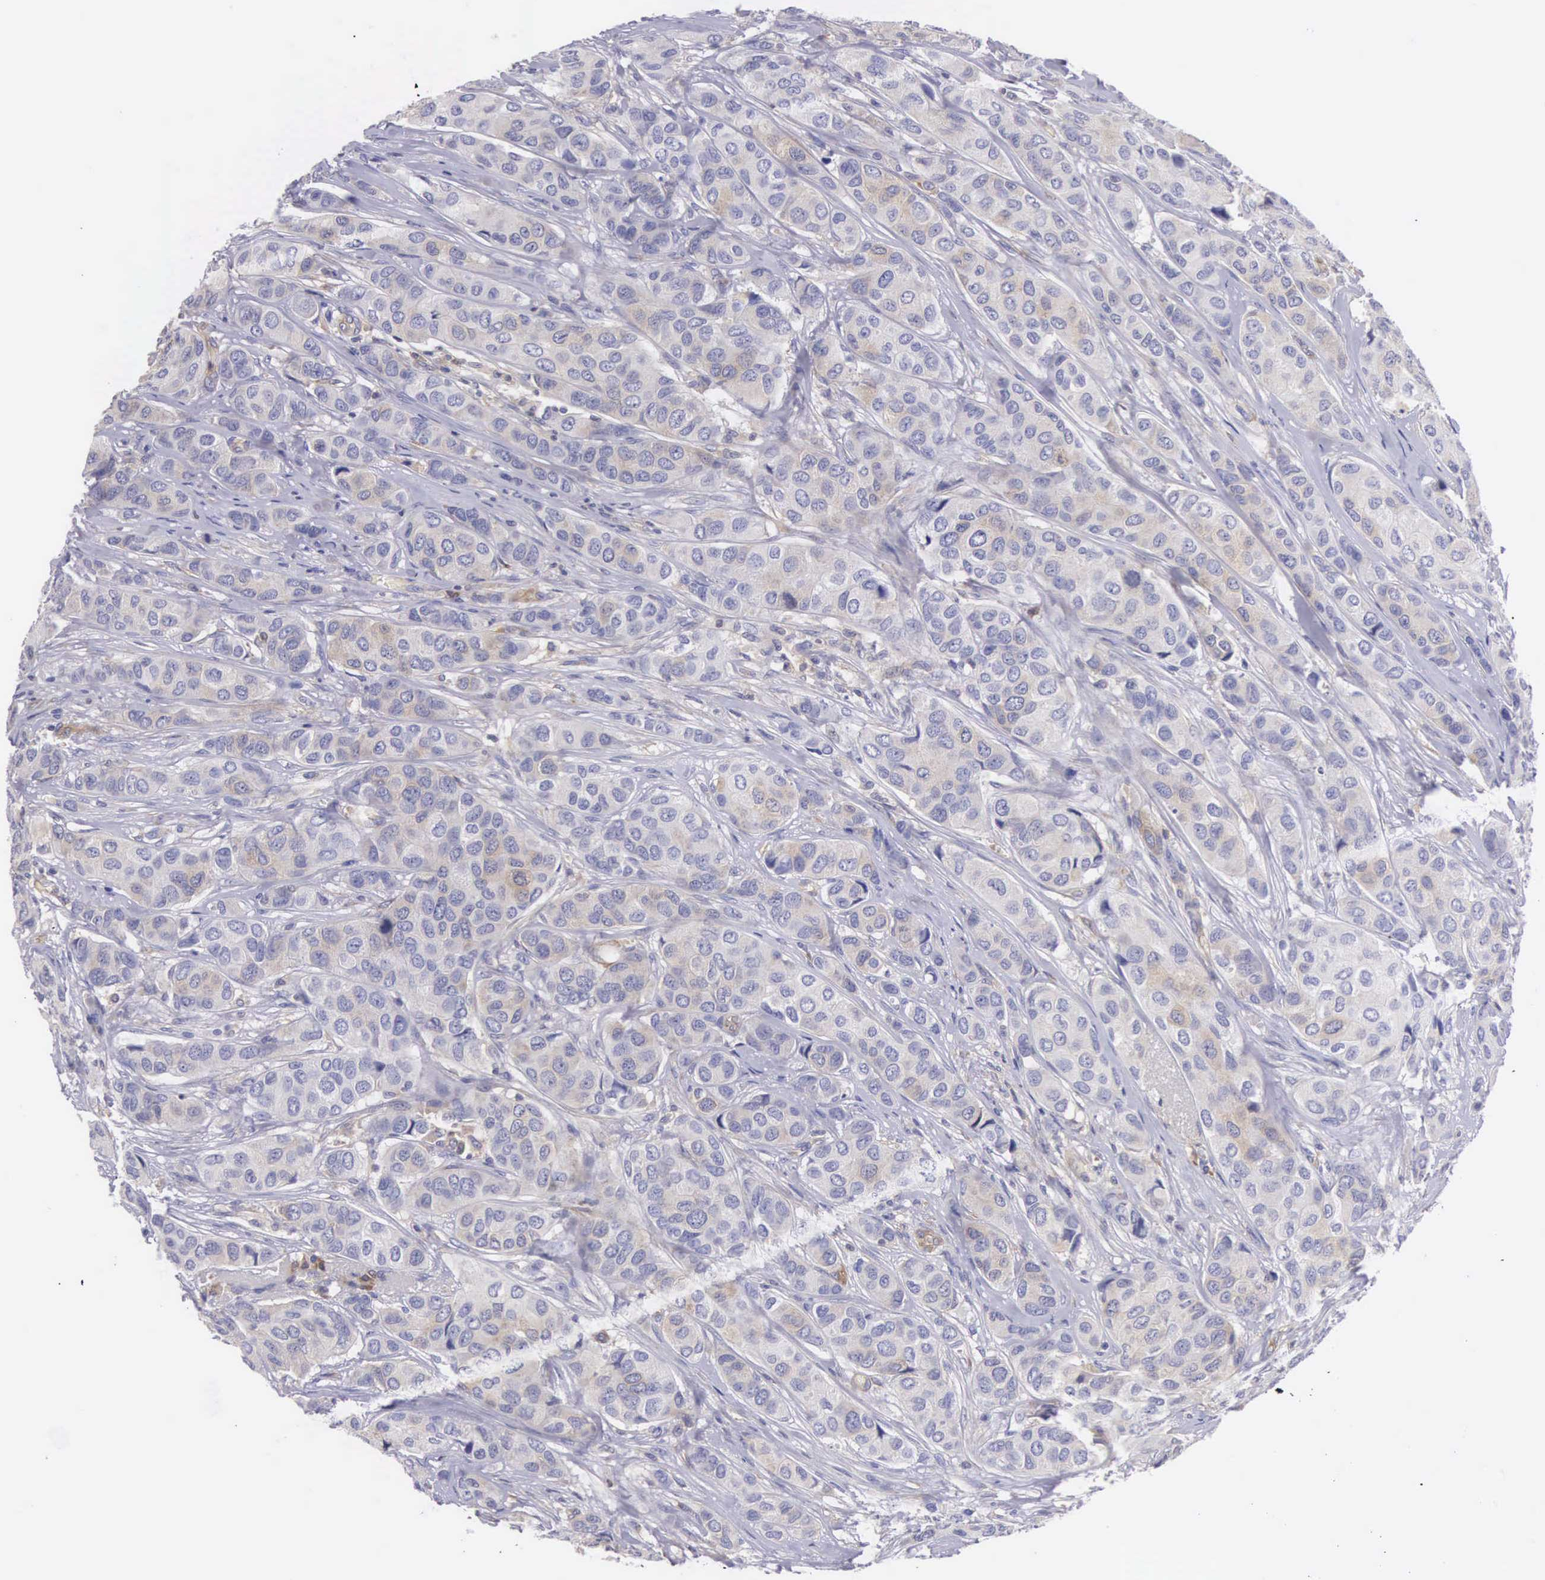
{"staining": {"intensity": "weak", "quantity": "<25%", "location": "cytoplasmic/membranous"}, "tissue": "breast cancer", "cell_type": "Tumor cells", "image_type": "cancer", "snomed": [{"axis": "morphology", "description": "Duct carcinoma"}, {"axis": "topography", "description": "Breast"}], "caption": "This is an immunohistochemistry (IHC) micrograph of human intraductal carcinoma (breast). There is no staining in tumor cells.", "gene": "OSBPL3", "patient": {"sex": "female", "age": 68}}